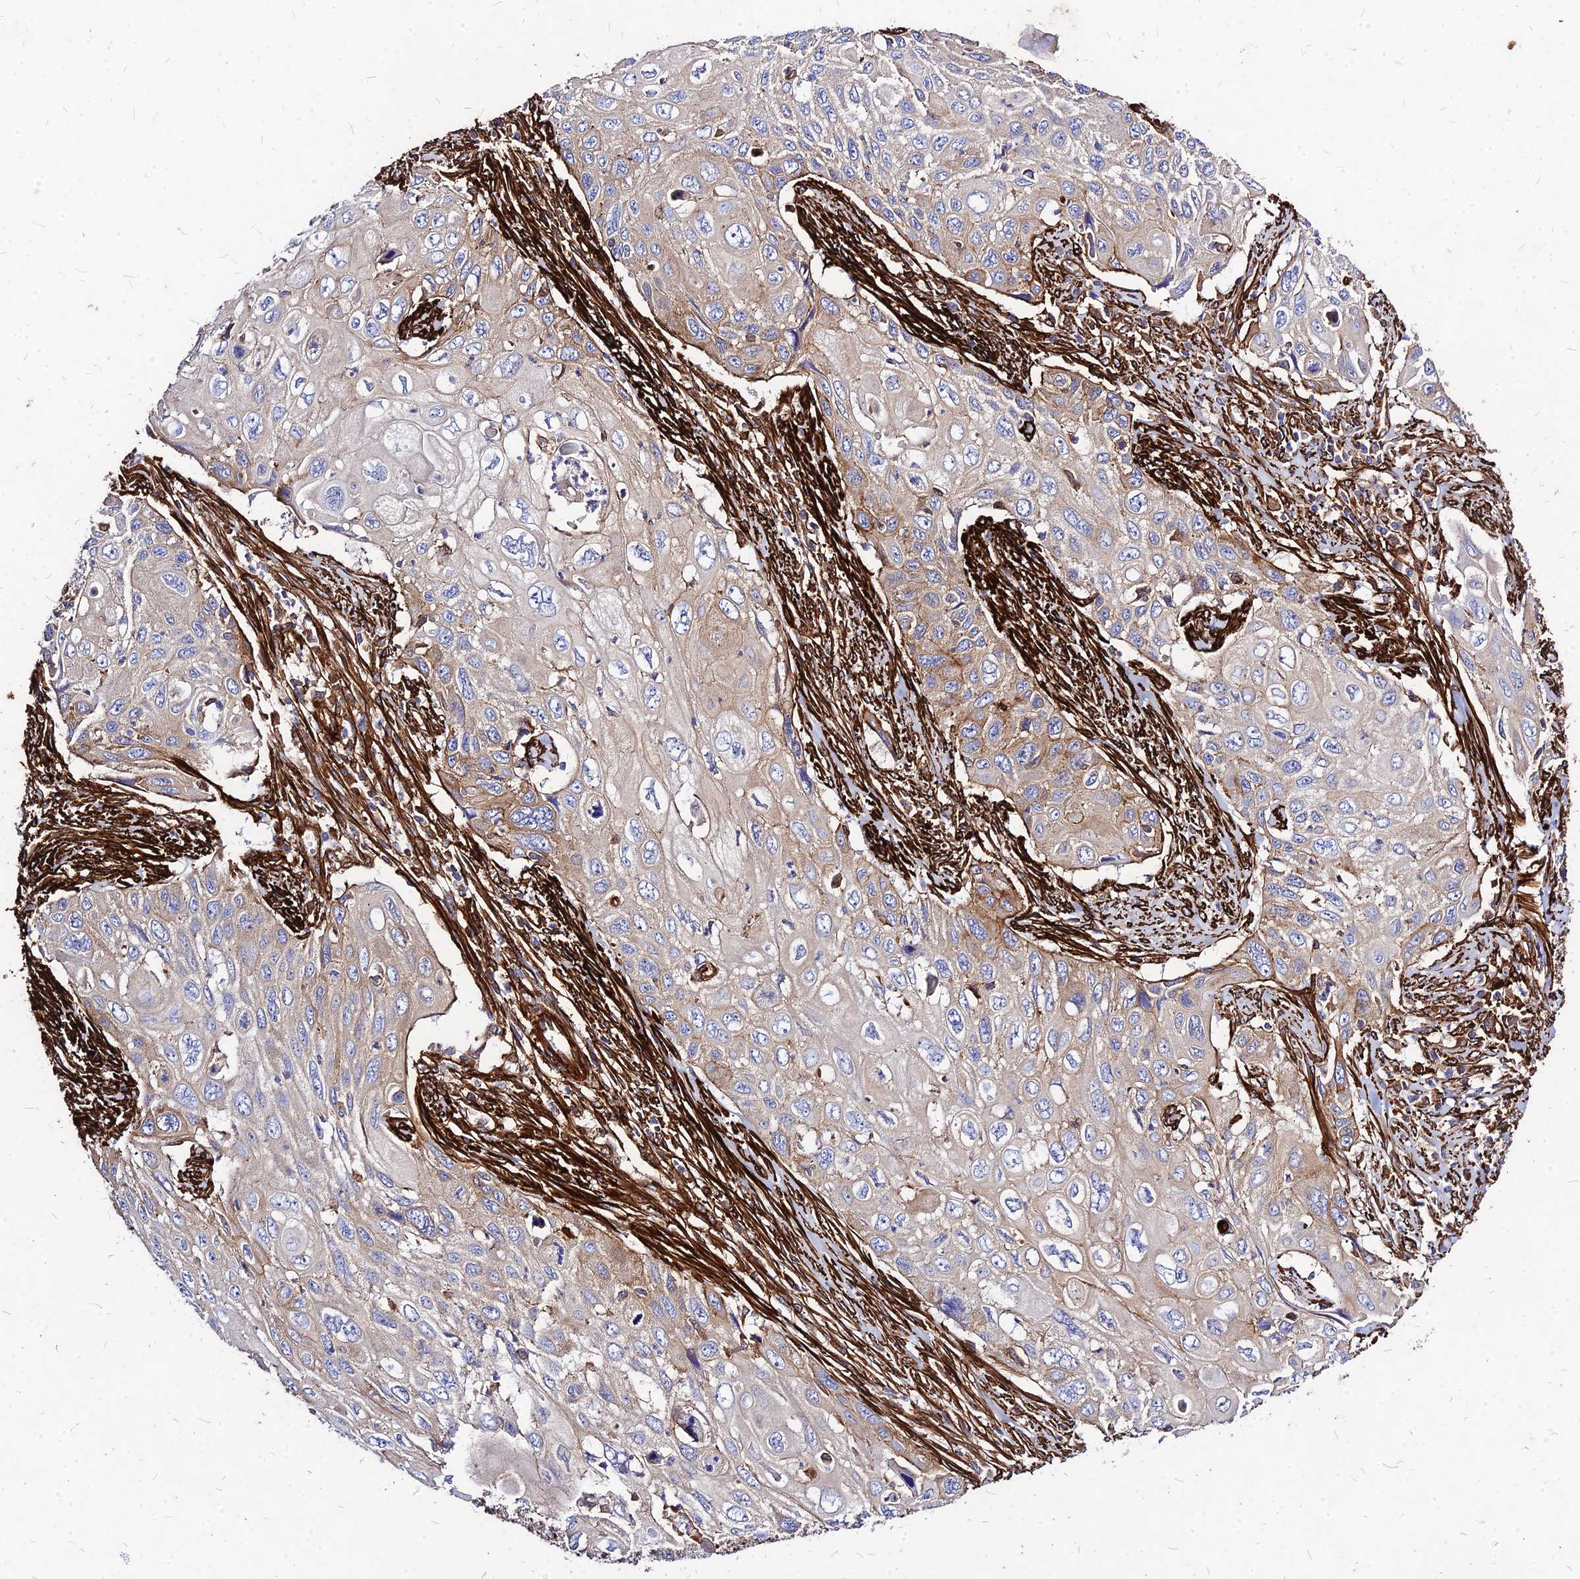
{"staining": {"intensity": "weak", "quantity": "<25%", "location": "cytoplasmic/membranous"}, "tissue": "cervical cancer", "cell_type": "Tumor cells", "image_type": "cancer", "snomed": [{"axis": "morphology", "description": "Squamous cell carcinoma, NOS"}, {"axis": "topography", "description": "Cervix"}], "caption": "IHC of cervical cancer (squamous cell carcinoma) reveals no staining in tumor cells.", "gene": "EFCC1", "patient": {"sex": "female", "age": 70}}